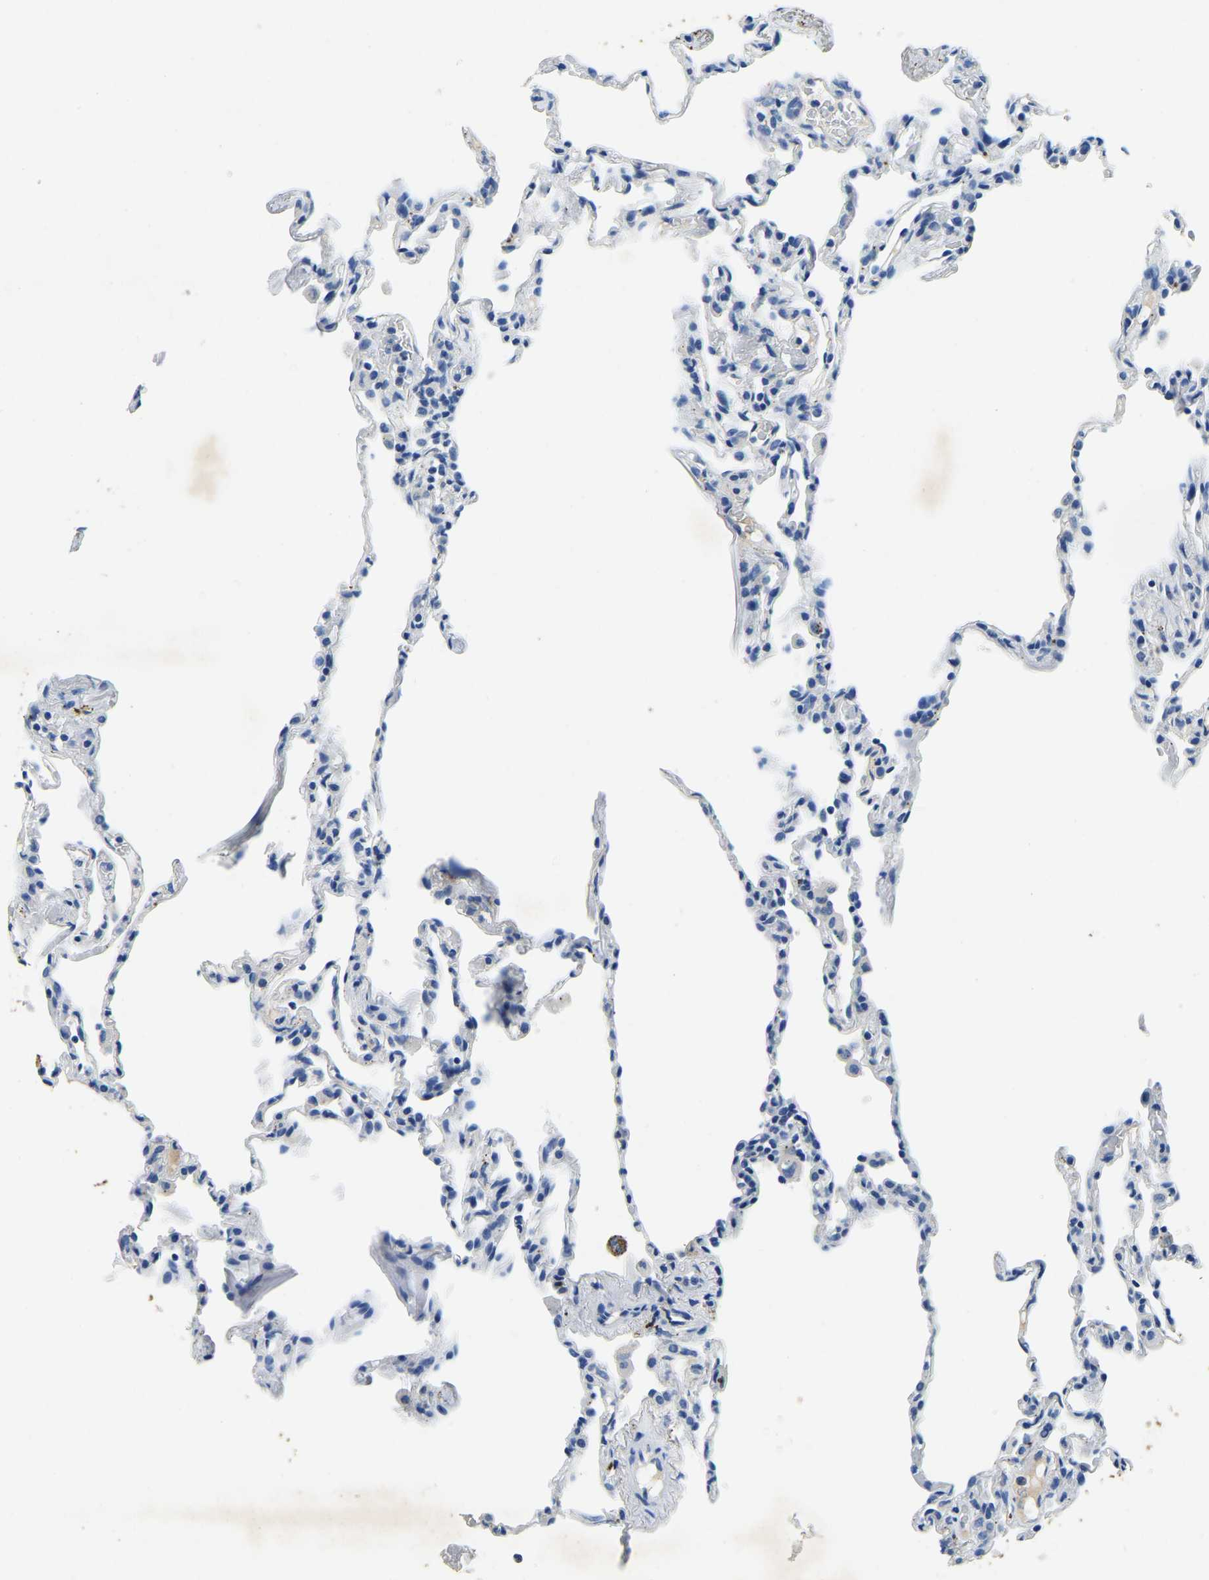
{"staining": {"intensity": "negative", "quantity": "none", "location": "none"}, "tissue": "lung", "cell_type": "Alveolar cells", "image_type": "normal", "snomed": [{"axis": "morphology", "description": "Normal tissue, NOS"}, {"axis": "topography", "description": "Lung"}], "caption": "This micrograph is of unremarkable lung stained with immunohistochemistry (IHC) to label a protein in brown with the nuclei are counter-stained blue. There is no positivity in alveolar cells. (IHC, brightfield microscopy, high magnification).", "gene": "UBN2", "patient": {"sex": "male", "age": 59}}